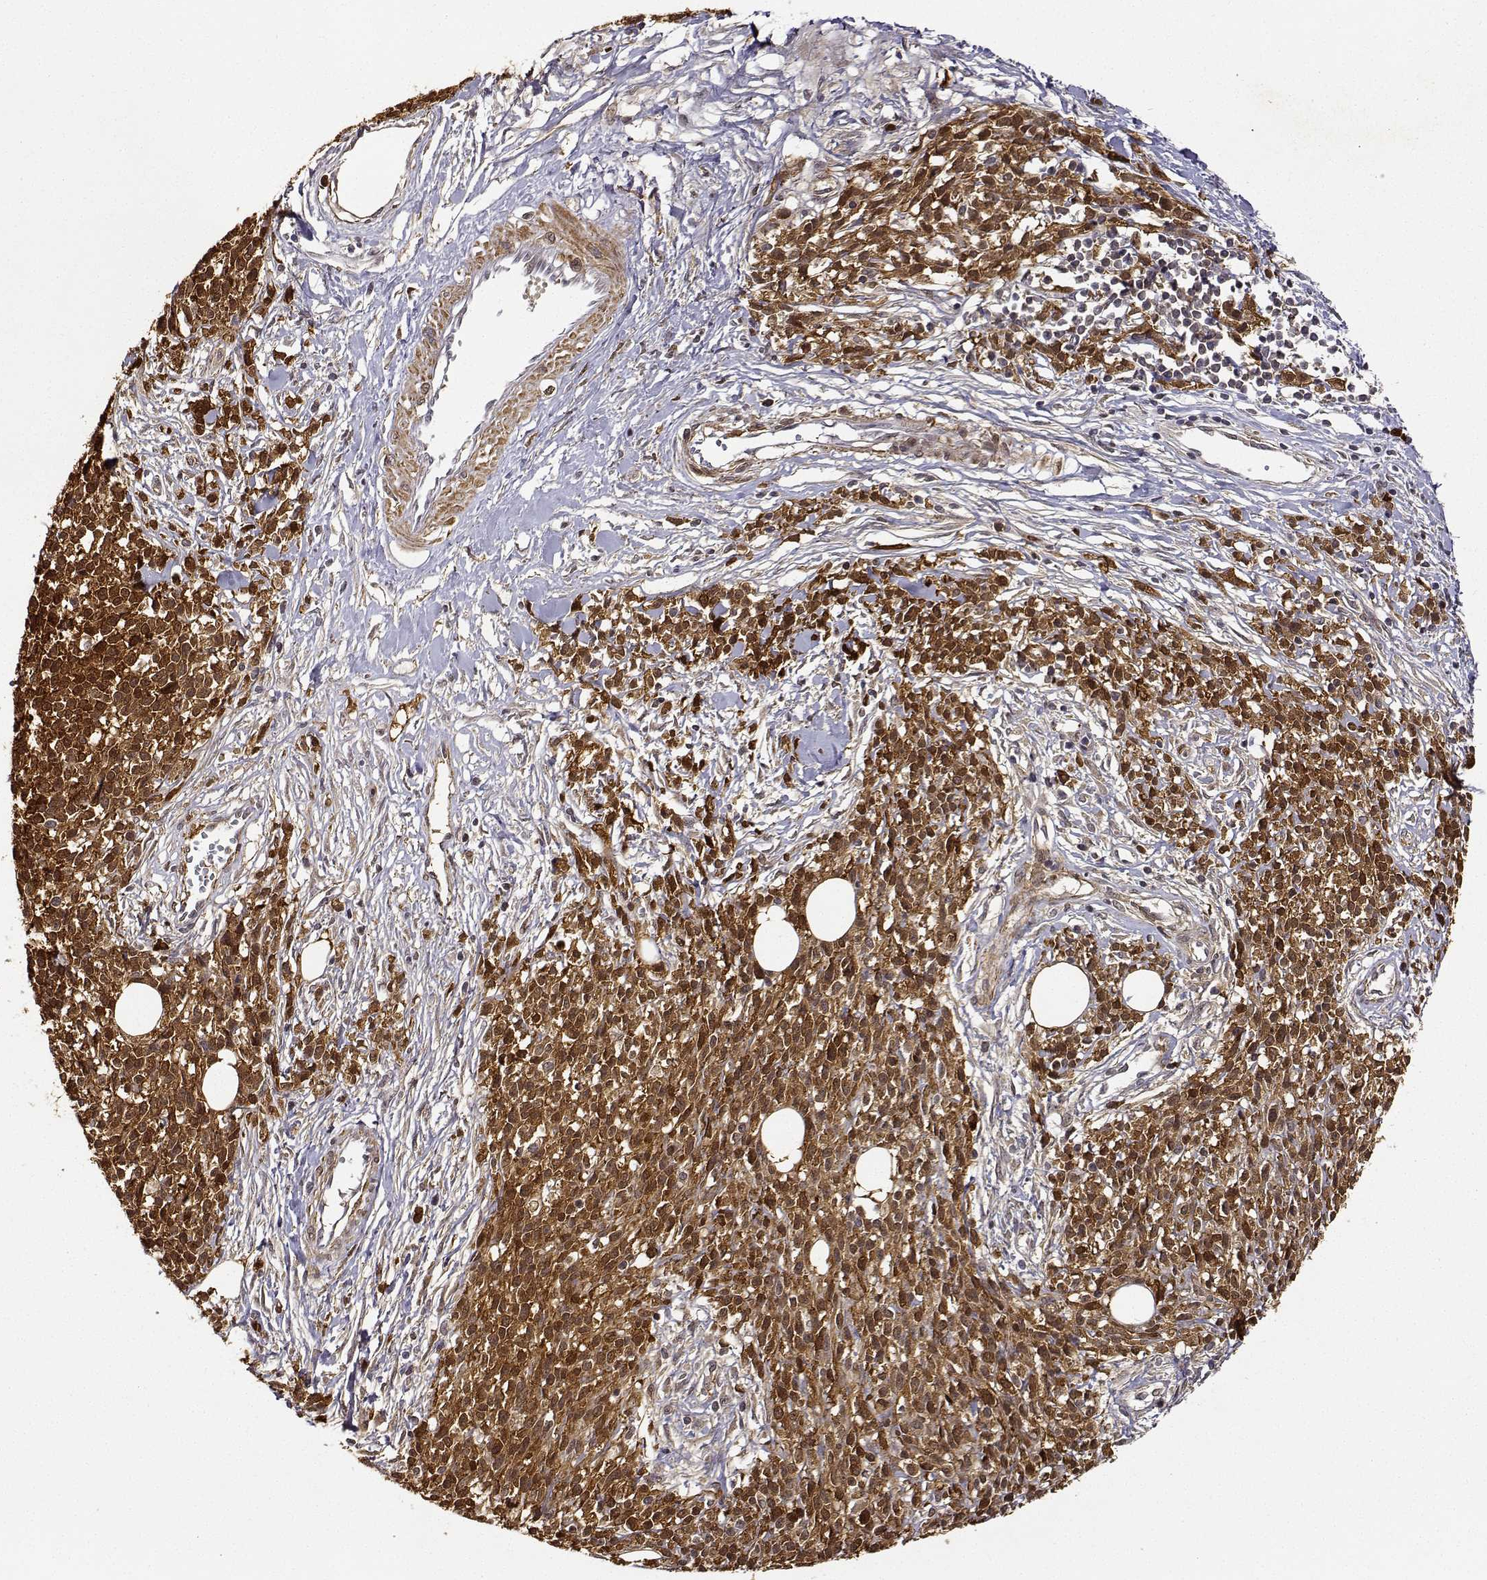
{"staining": {"intensity": "strong", "quantity": ">75%", "location": "cytoplasmic/membranous,nuclear"}, "tissue": "melanoma", "cell_type": "Tumor cells", "image_type": "cancer", "snomed": [{"axis": "morphology", "description": "Malignant melanoma, NOS"}, {"axis": "topography", "description": "Skin"}, {"axis": "topography", "description": "Skin of trunk"}], "caption": "Human melanoma stained with a brown dye exhibits strong cytoplasmic/membranous and nuclear positive positivity in approximately >75% of tumor cells.", "gene": "PHGDH", "patient": {"sex": "male", "age": 74}}